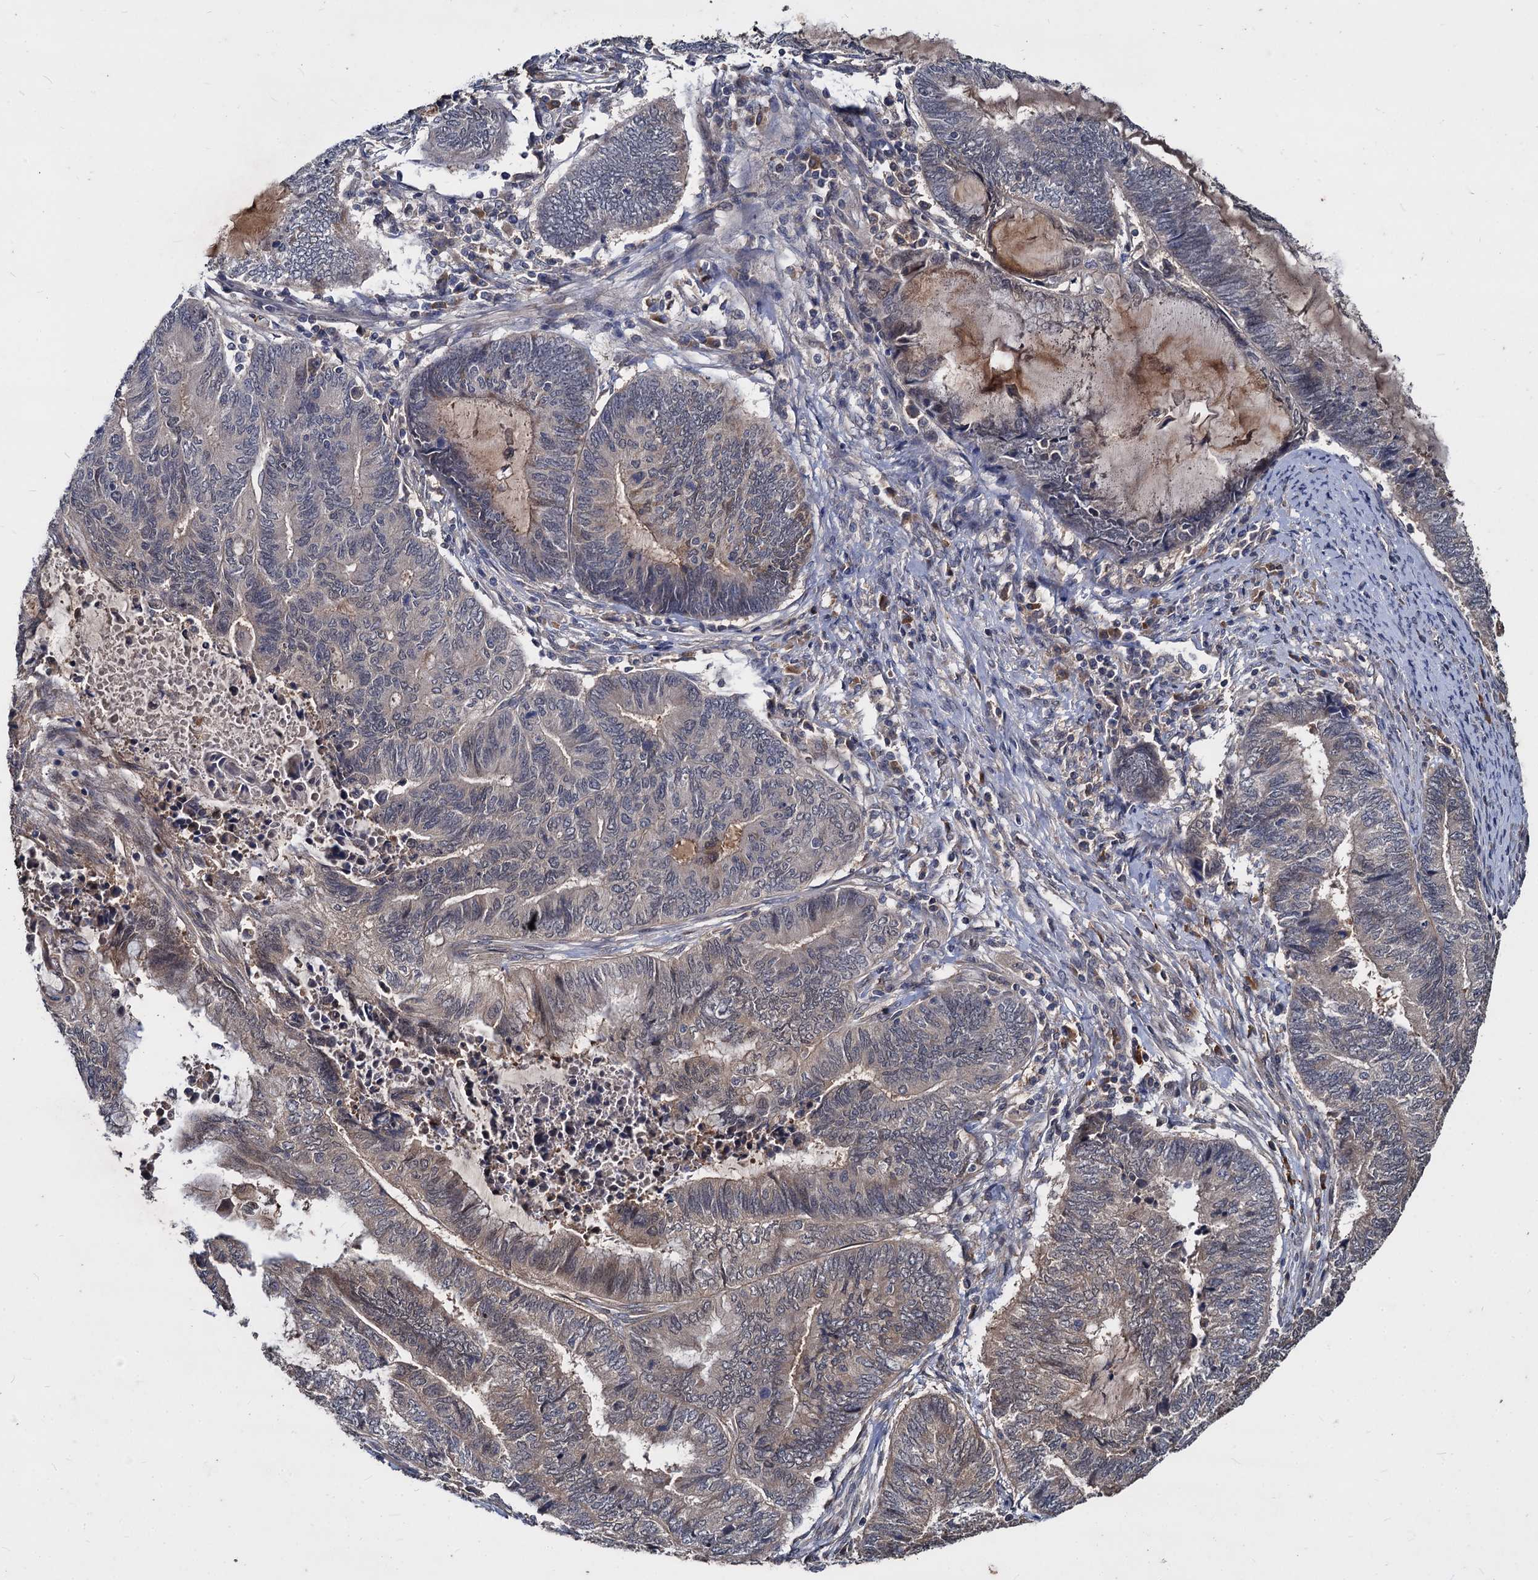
{"staining": {"intensity": "weak", "quantity": "<25%", "location": "cytoplasmic/membranous"}, "tissue": "endometrial cancer", "cell_type": "Tumor cells", "image_type": "cancer", "snomed": [{"axis": "morphology", "description": "Adenocarcinoma, NOS"}, {"axis": "topography", "description": "Uterus"}, {"axis": "topography", "description": "Endometrium"}], "caption": "This image is of endometrial adenocarcinoma stained with immunohistochemistry to label a protein in brown with the nuclei are counter-stained blue. There is no staining in tumor cells. Brightfield microscopy of IHC stained with DAB (3,3'-diaminobenzidine) (brown) and hematoxylin (blue), captured at high magnification.", "gene": "CCDC184", "patient": {"sex": "female", "age": 70}}